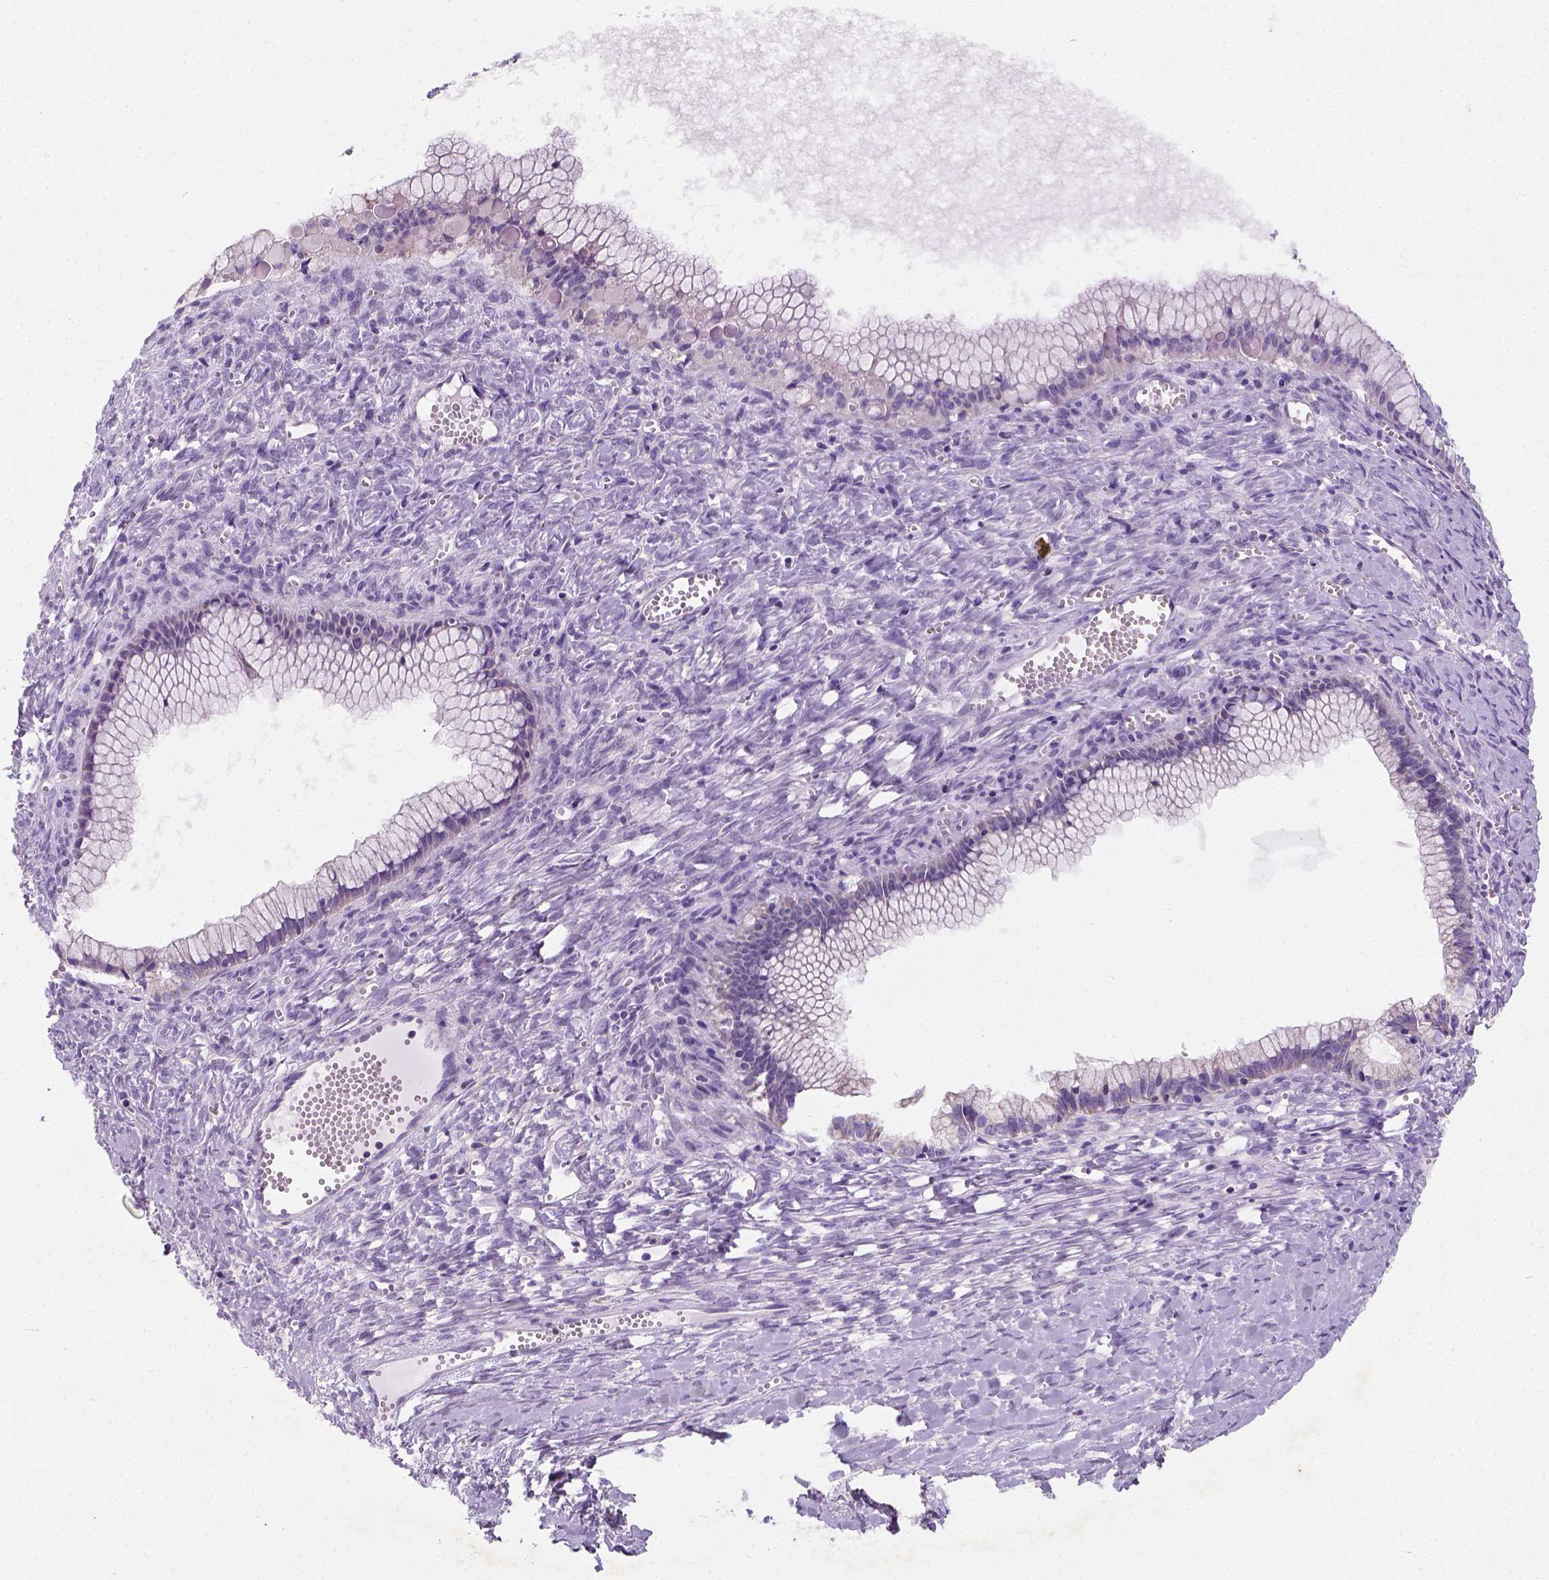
{"staining": {"intensity": "negative", "quantity": "none", "location": "none"}, "tissue": "ovarian cancer", "cell_type": "Tumor cells", "image_type": "cancer", "snomed": [{"axis": "morphology", "description": "Cystadenocarcinoma, mucinous, NOS"}, {"axis": "topography", "description": "Ovary"}], "caption": "There is no significant expression in tumor cells of ovarian cancer.", "gene": "CHODL", "patient": {"sex": "female", "age": 41}}